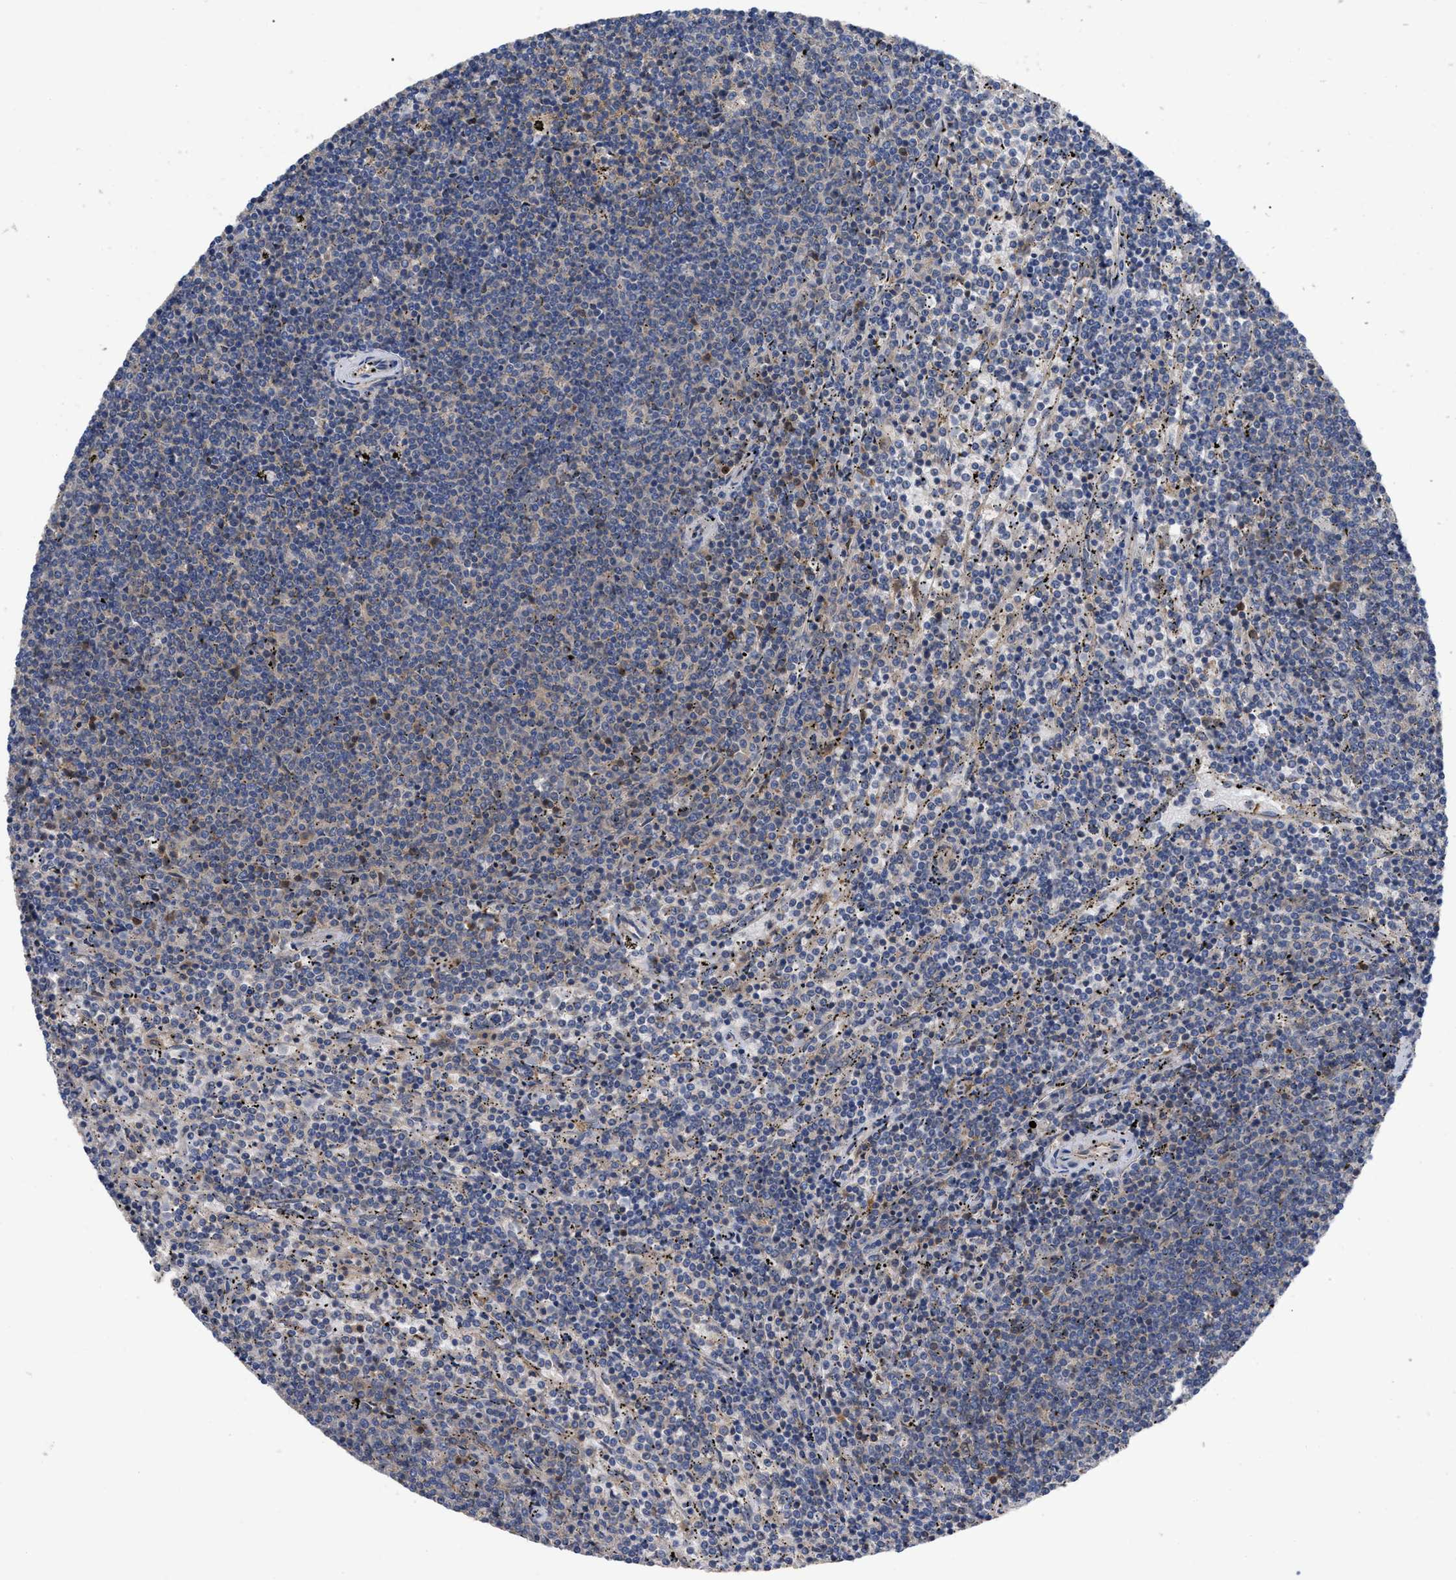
{"staining": {"intensity": "weak", "quantity": "<25%", "location": "cytoplasmic/membranous"}, "tissue": "lymphoma", "cell_type": "Tumor cells", "image_type": "cancer", "snomed": [{"axis": "morphology", "description": "Malignant lymphoma, non-Hodgkin's type, Low grade"}, {"axis": "topography", "description": "Spleen"}], "caption": "Tumor cells are negative for protein expression in human low-grade malignant lymphoma, non-Hodgkin's type.", "gene": "RAP1GDS1", "patient": {"sex": "female", "age": 50}}